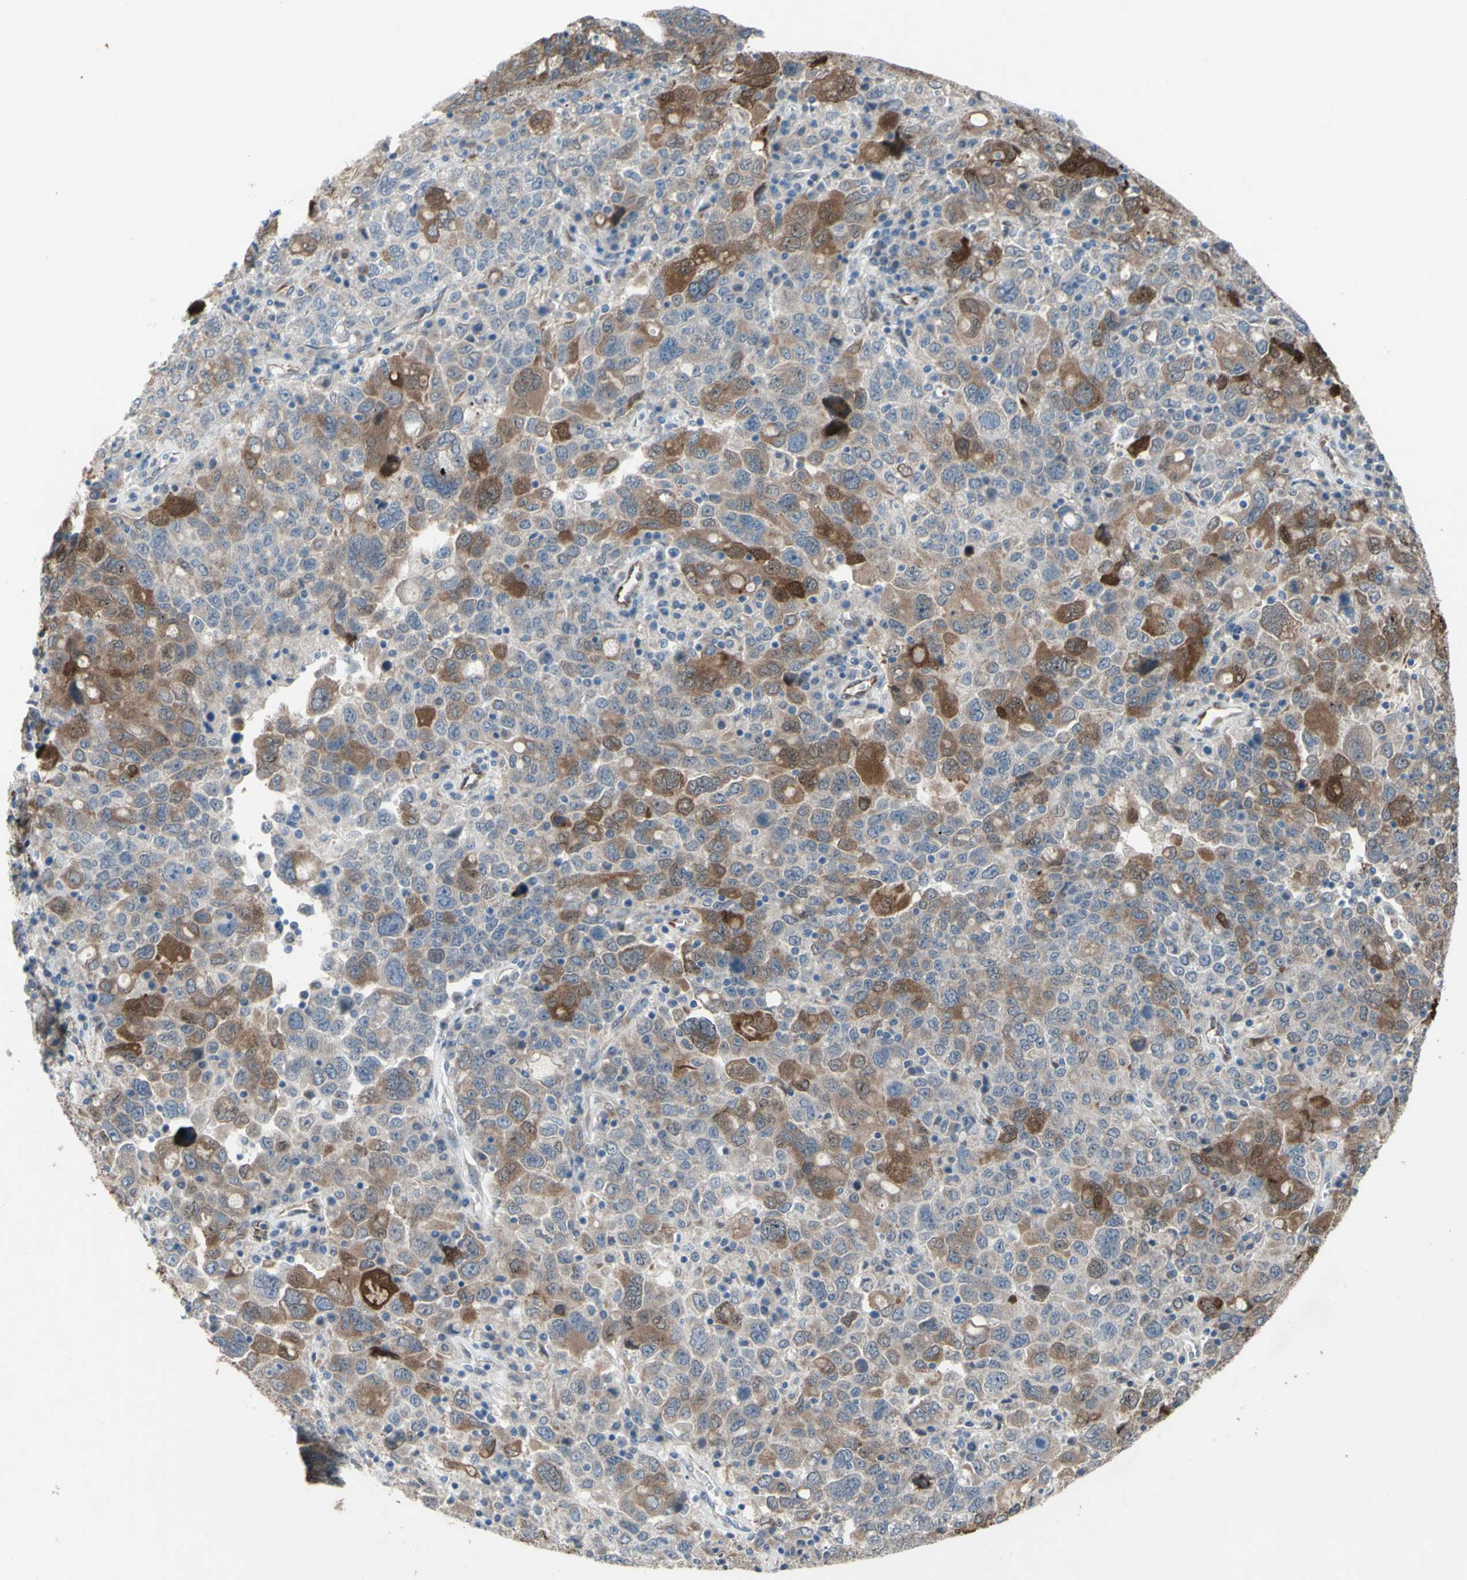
{"staining": {"intensity": "moderate", "quantity": "25%-75%", "location": "cytoplasmic/membranous"}, "tissue": "ovarian cancer", "cell_type": "Tumor cells", "image_type": "cancer", "snomed": [{"axis": "morphology", "description": "Carcinoma, endometroid"}, {"axis": "topography", "description": "Ovary"}], "caption": "Protein expression analysis of endometroid carcinoma (ovarian) displays moderate cytoplasmic/membranous staining in about 25%-75% of tumor cells. The staining was performed using DAB (3,3'-diaminobenzidine) to visualize the protein expression in brown, while the nuclei were stained in blue with hematoxylin (Magnification: 20x).", "gene": "GRAMD2B", "patient": {"sex": "female", "age": 62}}